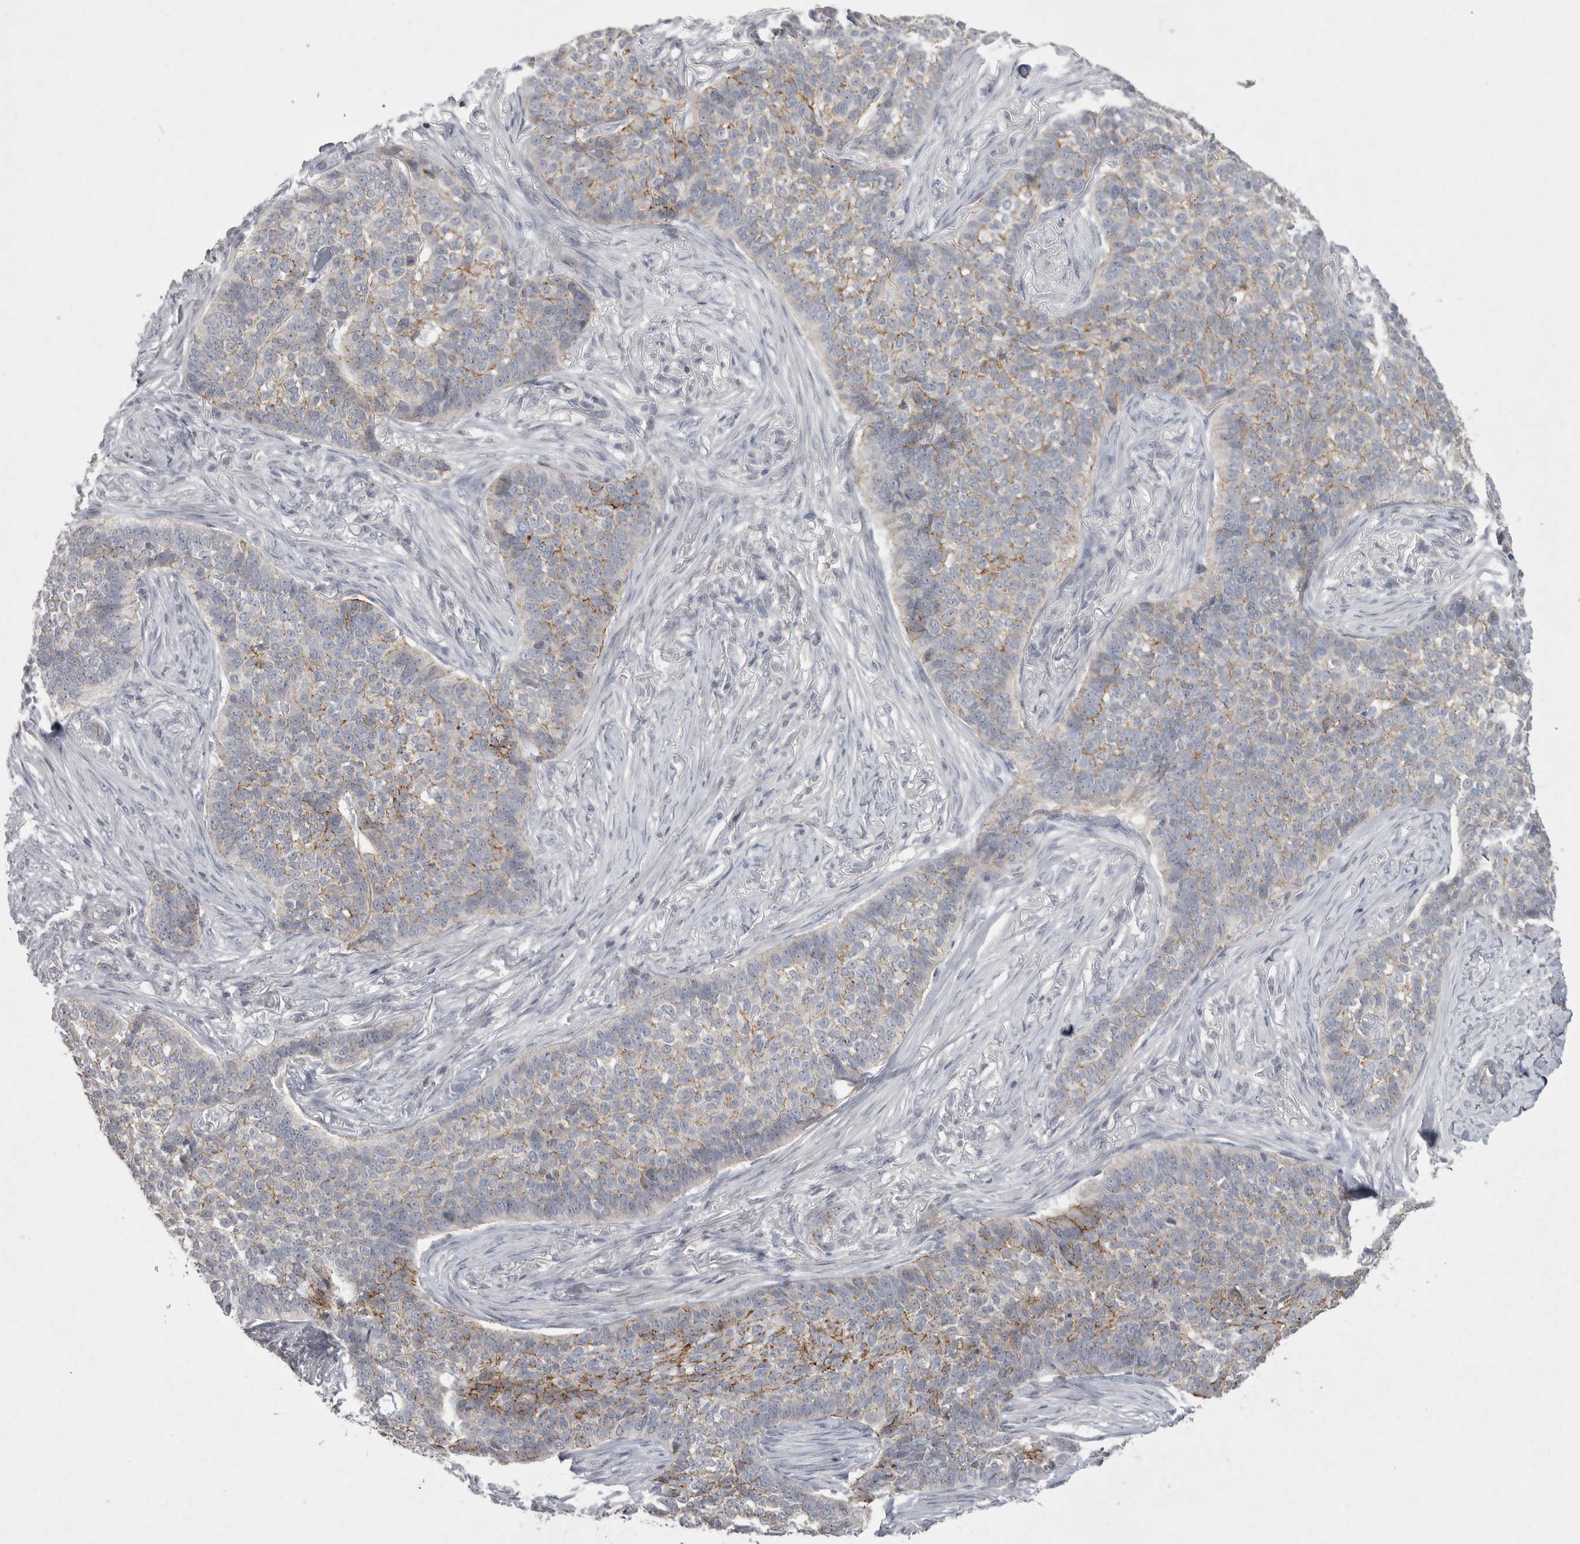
{"staining": {"intensity": "moderate", "quantity": "<25%", "location": "cytoplasmic/membranous"}, "tissue": "skin cancer", "cell_type": "Tumor cells", "image_type": "cancer", "snomed": [{"axis": "morphology", "description": "Basal cell carcinoma"}, {"axis": "topography", "description": "Skin"}], "caption": "Immunohistochemical staining of human skin cancer (basal cell carcinoma) reveals low levels of moderate cytoplasmic/membranous protein expression in about <25% of tumor cells.", "gene": "VANGL2", "patient": {"sex": "male", "age": 85}}